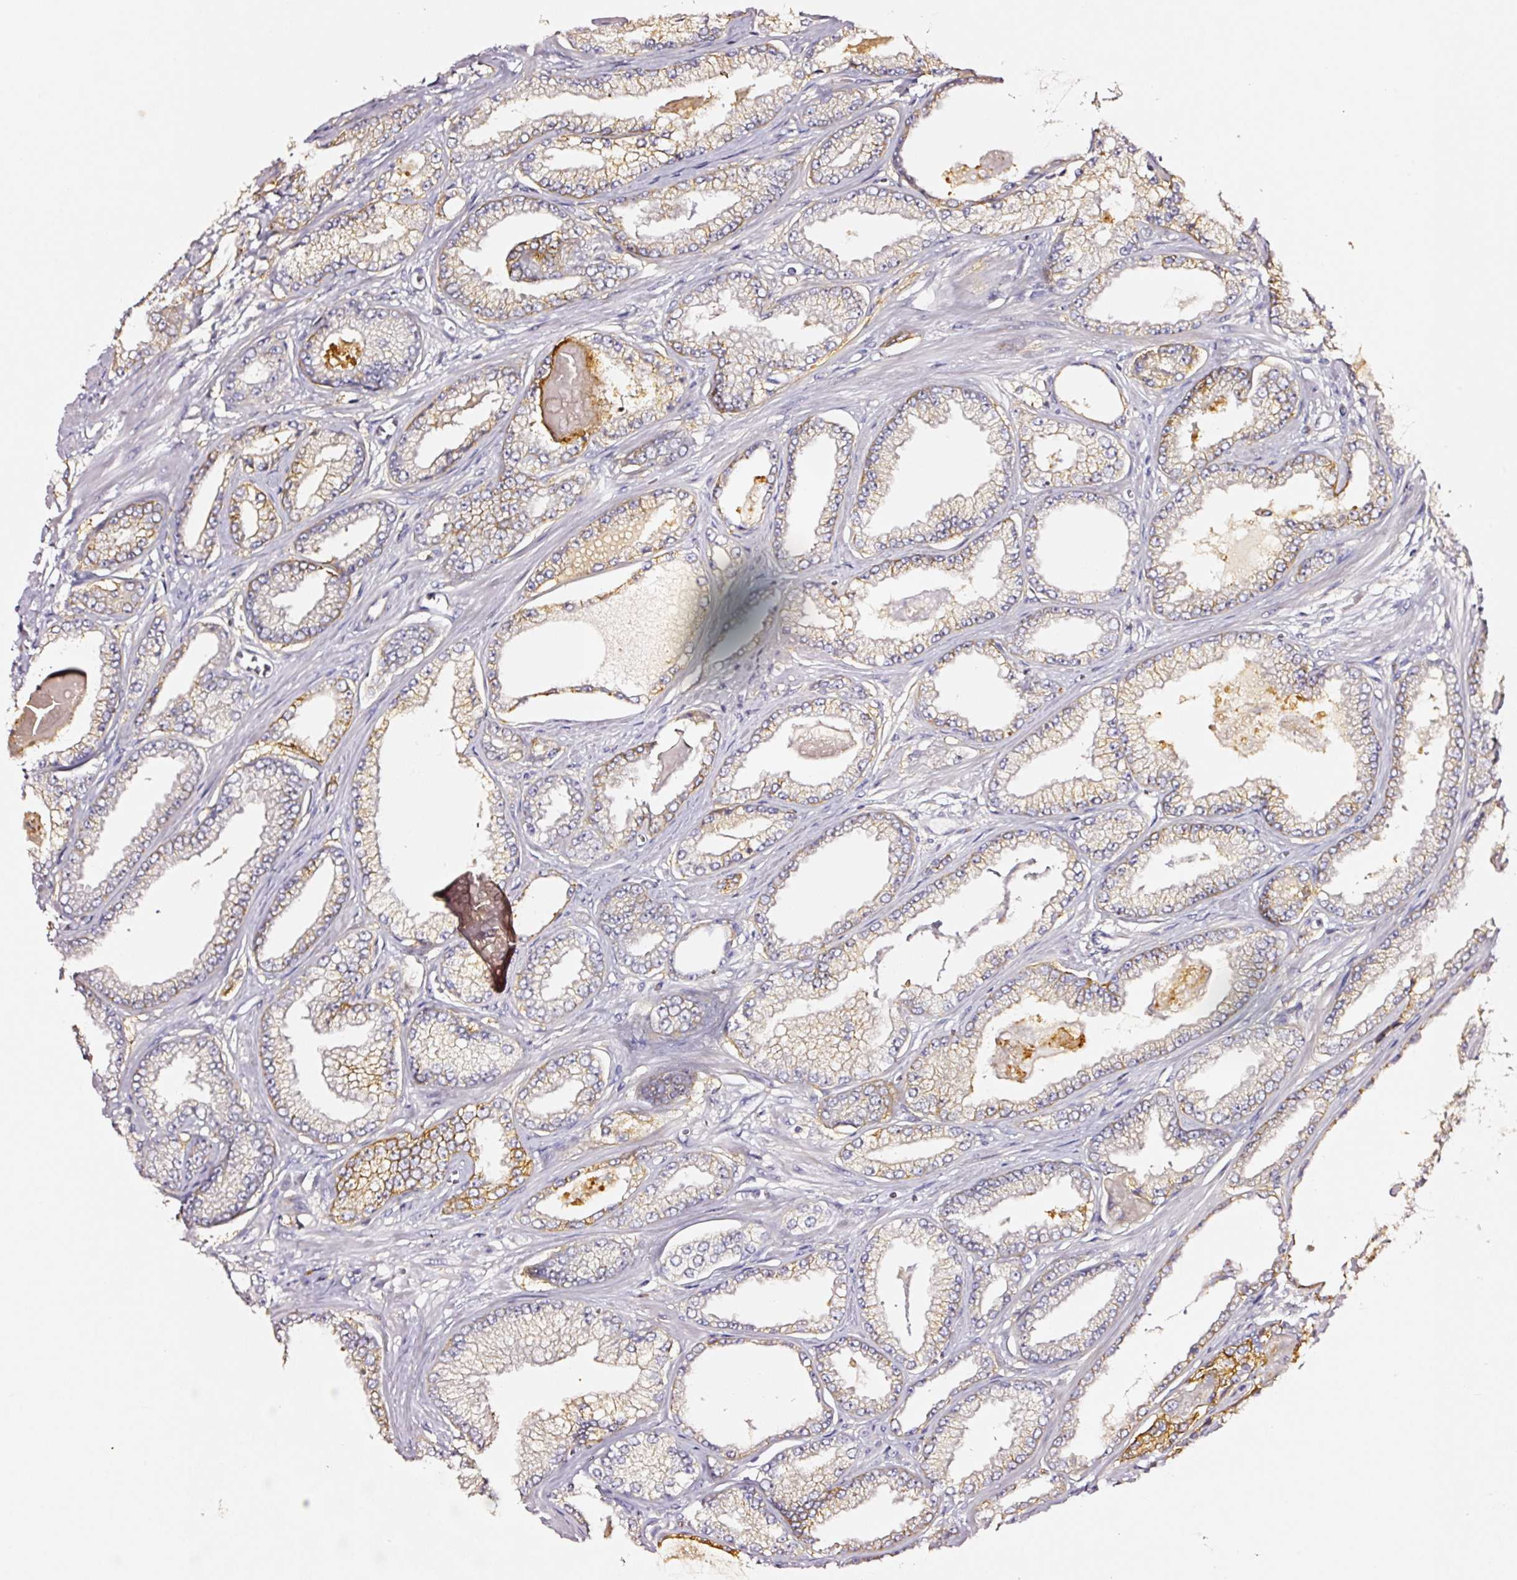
{"staining": {"intensity": "moderate", "quantity": "<25%", "location": "cytoplasmic/membranous"}, "tissue": "prostate cancer", "cell_type": "Tumor cells", "image_type": "cancer", "snomed": [{"axis": "morphology", "description": "Adenocarcinoma, Low grade"}, {"axis": "topography", "description": "Prostate"}], "caption": "Brown immunohistochemical staining in low-grade adenocarcinoma (prostate) exhibits moderate cytoplasmic/membranous expression in approximately <25% of tumor cells.", "gene": "CD47", "patient": {"sex": "male", "age": 64}}